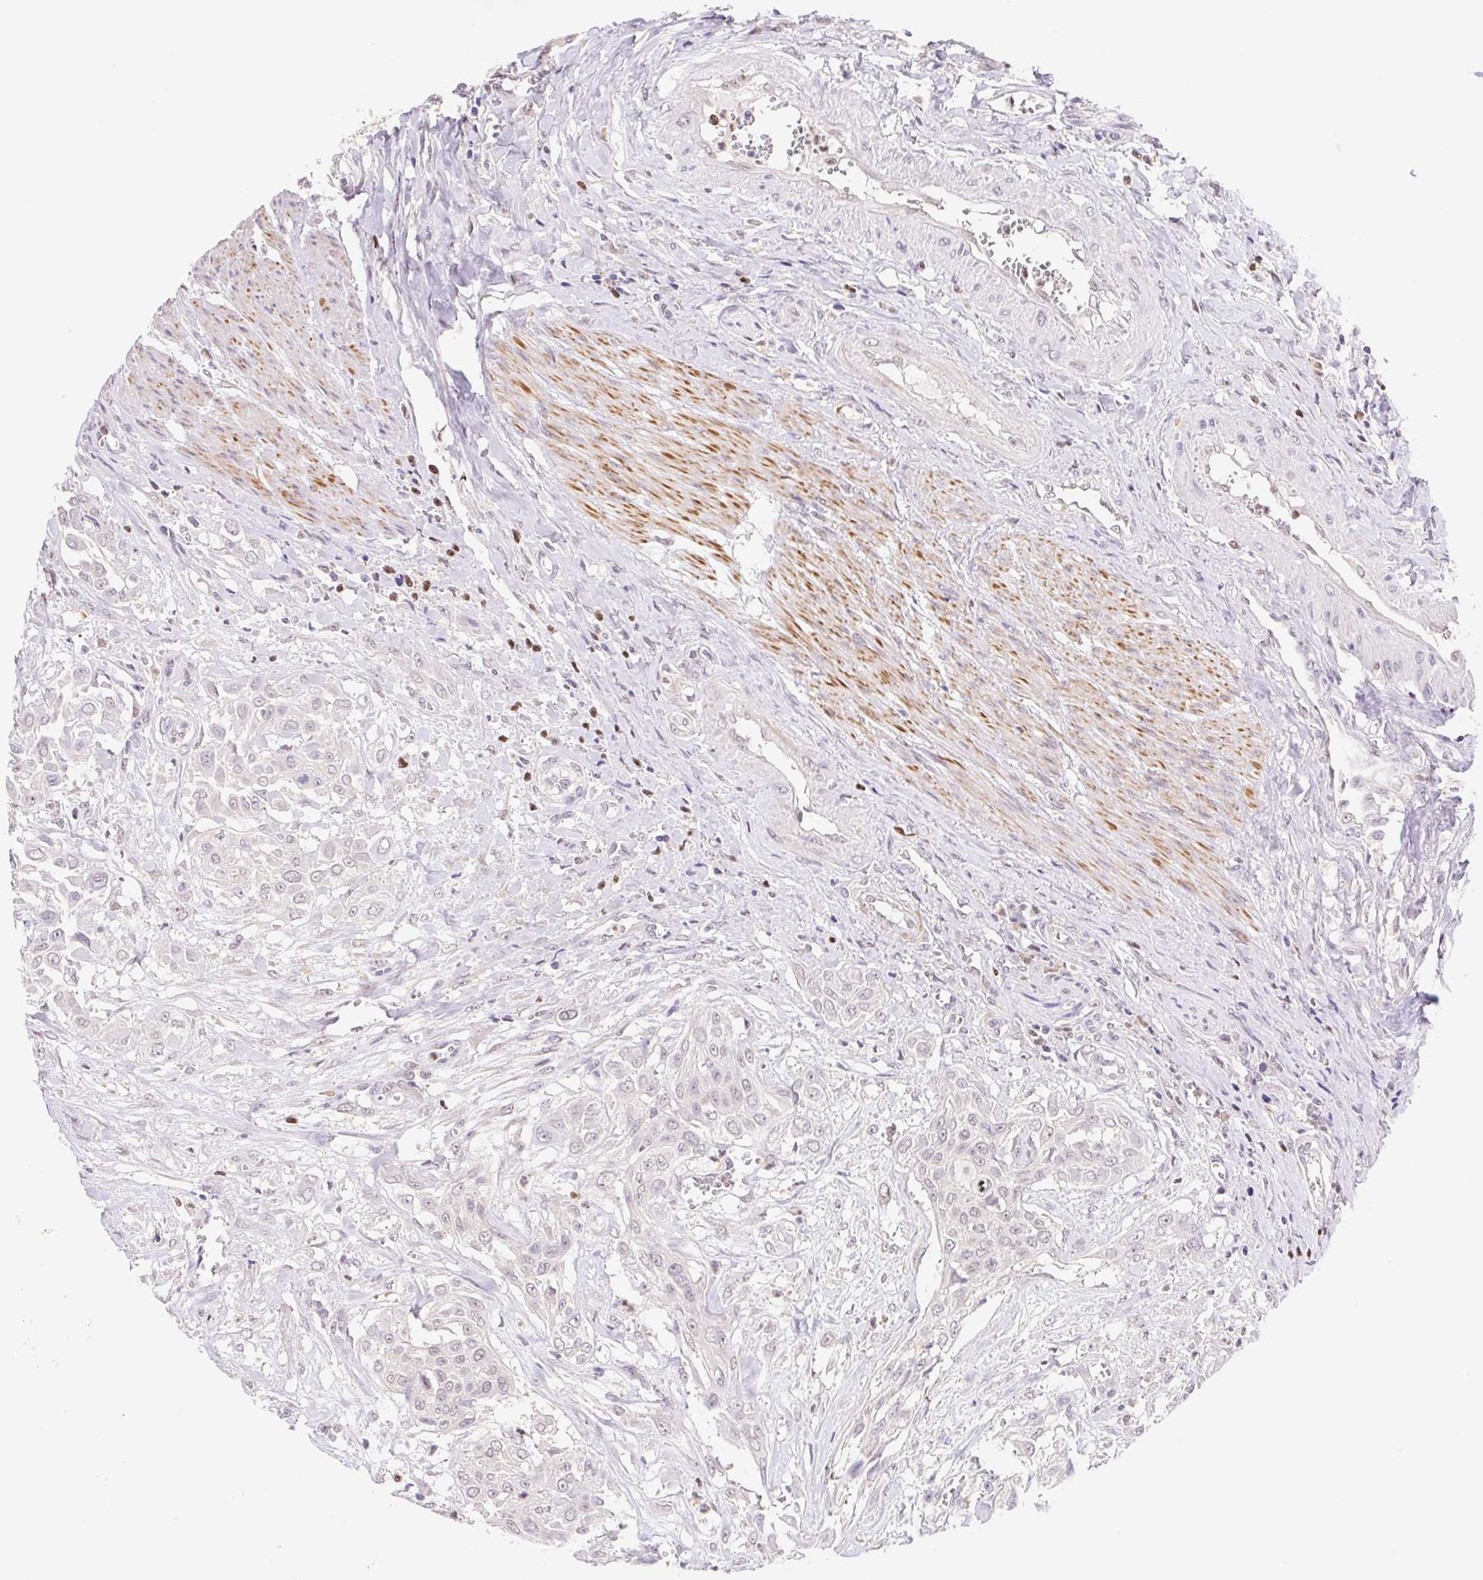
{"staining": {"intensity": "negative", "quantity": "none", "location": "none"}, "tissue": "urothelial cancer", "cell_type": "Tumor cells", "image_type": "cancer", "snomed": [{"axis": "morphology", "description": "Urothelial carcinoma, High grade"}, {"axis": "topography", "description": "Urinary bladder"}], "caption": "Tumor cells are negative for protein expression in human urothelial cancer.", "gene": "L3MBTL4", "patient": {"sex": "male", "age": 57}}